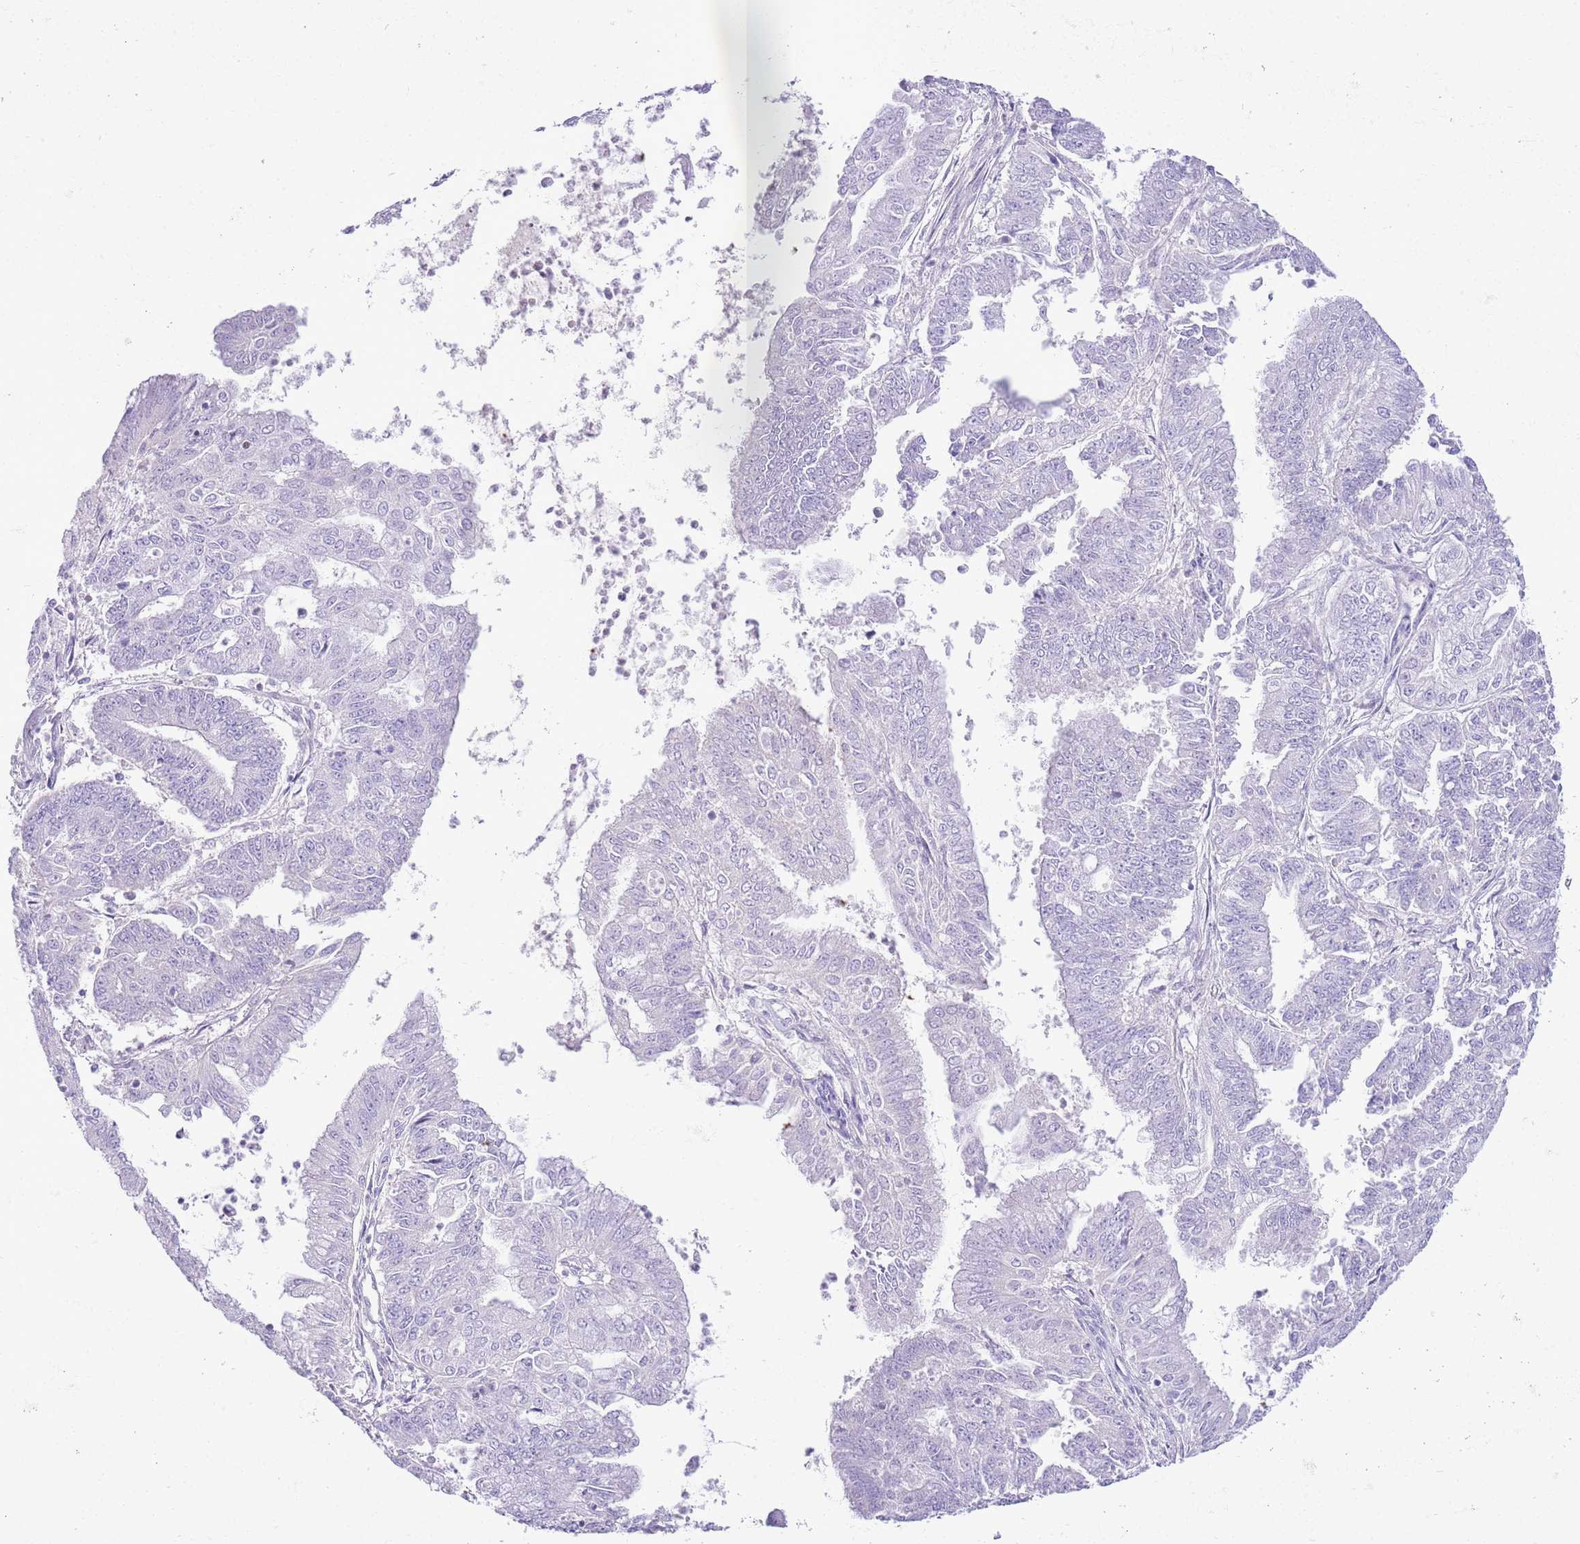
{"staining": {"intensity": "negative", "quantity": "none", "location": "none"}, "tissue": "endometrial cancer", "cell_type": "Tumor cells", "image_type": "cancer", "snomed": [{"axis": "morphology", "description": "Adenocarcinoma, NOS"}, {"axis": "topography", "description": "Endometrium"}], "caption": "Tumor cells show no significant staining in adenocarcinoma (endometrial).", "gene": "TOX2", "patient": {"sex": "female", "age": 73}}